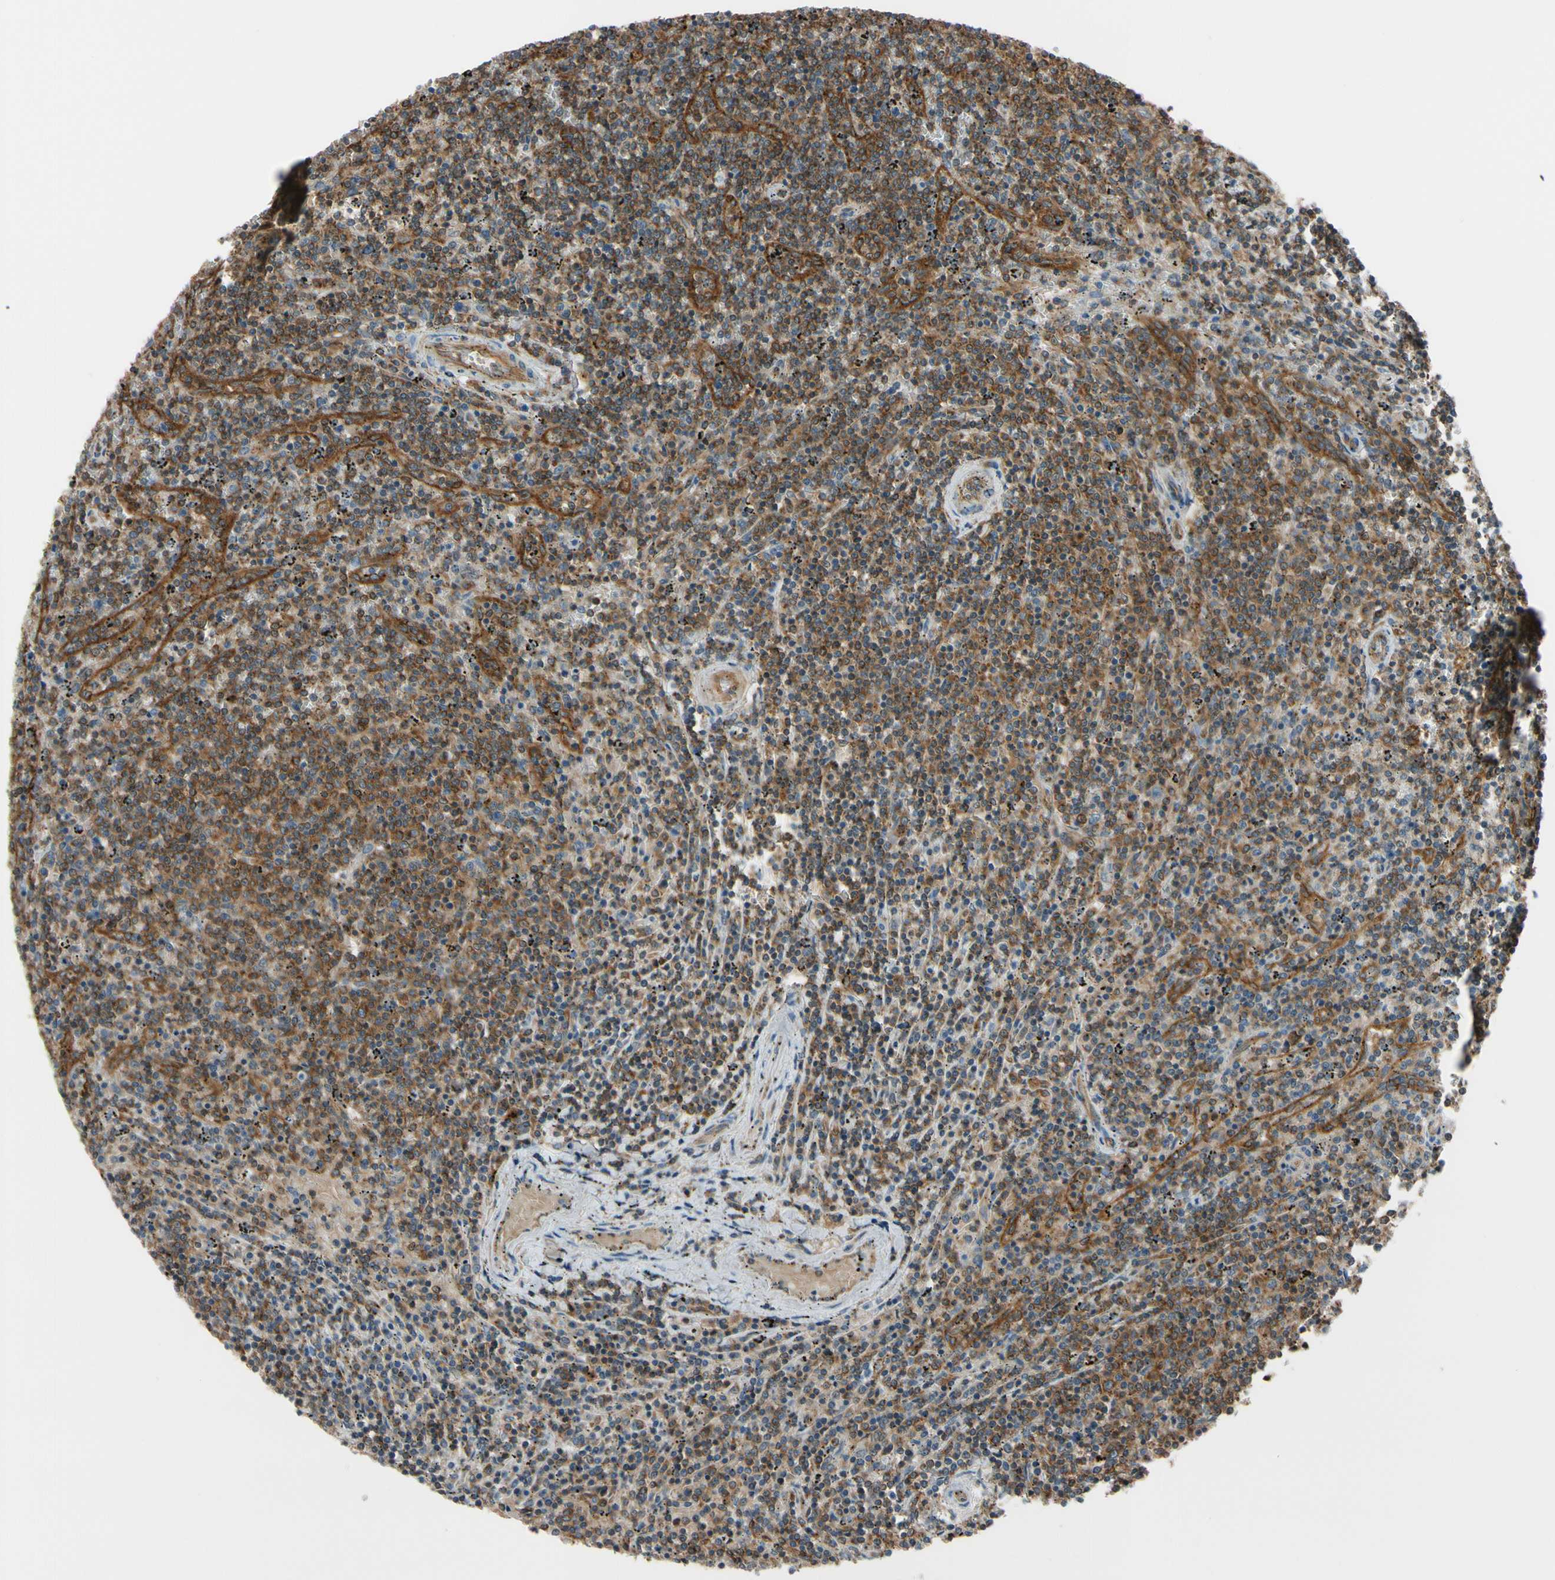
{"staining": {"intensity": "moderate", "quantity": "25%-75%", "location": "cytoplasmic/membranous"}, "tissue": "lymphoma", "cell_type": "Tumor cells", "image_type": "cancer", "snomed": [{"axis": "morphology", "description": "Malignant lymphoma, non-Hodgkin's type, Low grade"}, {"axis": "topography", "description": "Spleen"}], "caption": "Immunohistochemistry (IHC) histopathology image of human lymphoma stained for a protein (brown), which shows medium levels of moderate cytoplasmic/membranous positivity in approximately 25%-75% of tumor cells.", "gene": "EPS15", "patient": {"sex": "female", "age": 50}}